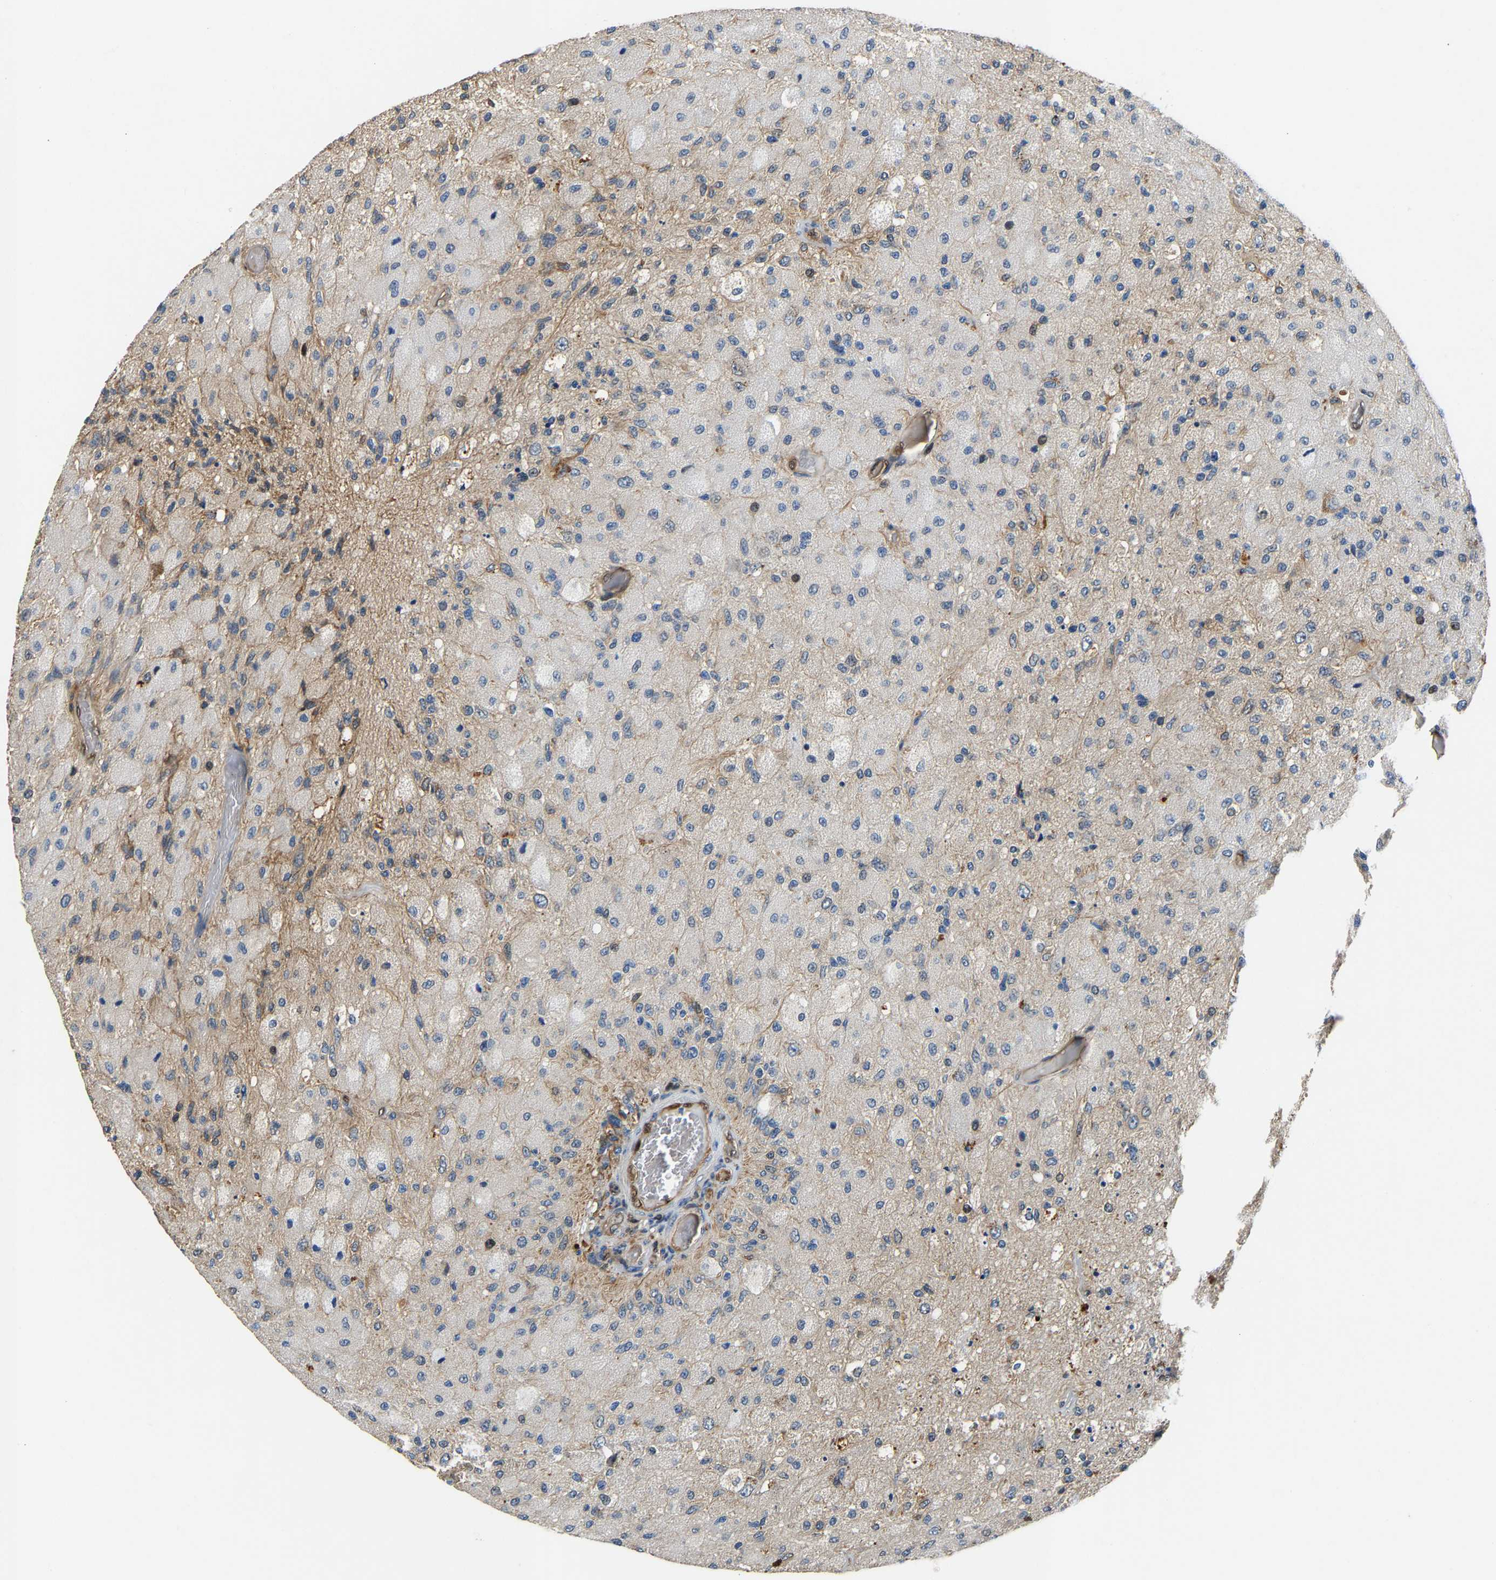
{"staining": {"intensity": "negative", "quantity": "none", "location": "none"}, "tissue": "glioma", "cell_type": "Tumor cells", "image_type": "cancer", "snomed": [{"axis": "morphology", "description": "Normal tissue, NOS"}, {"axis": "morphology", "description": "Glioma, malignant, High grade"}, {"axis": "topography", "description": "Cerebral cortex"}], "caption": "An immunohistochemistry (IHC) image of glioma is shown. There is no staining in tumor cells of glioma.", "gene": "GIMAP7", "patient": {"sex": "male", "age": 77}}